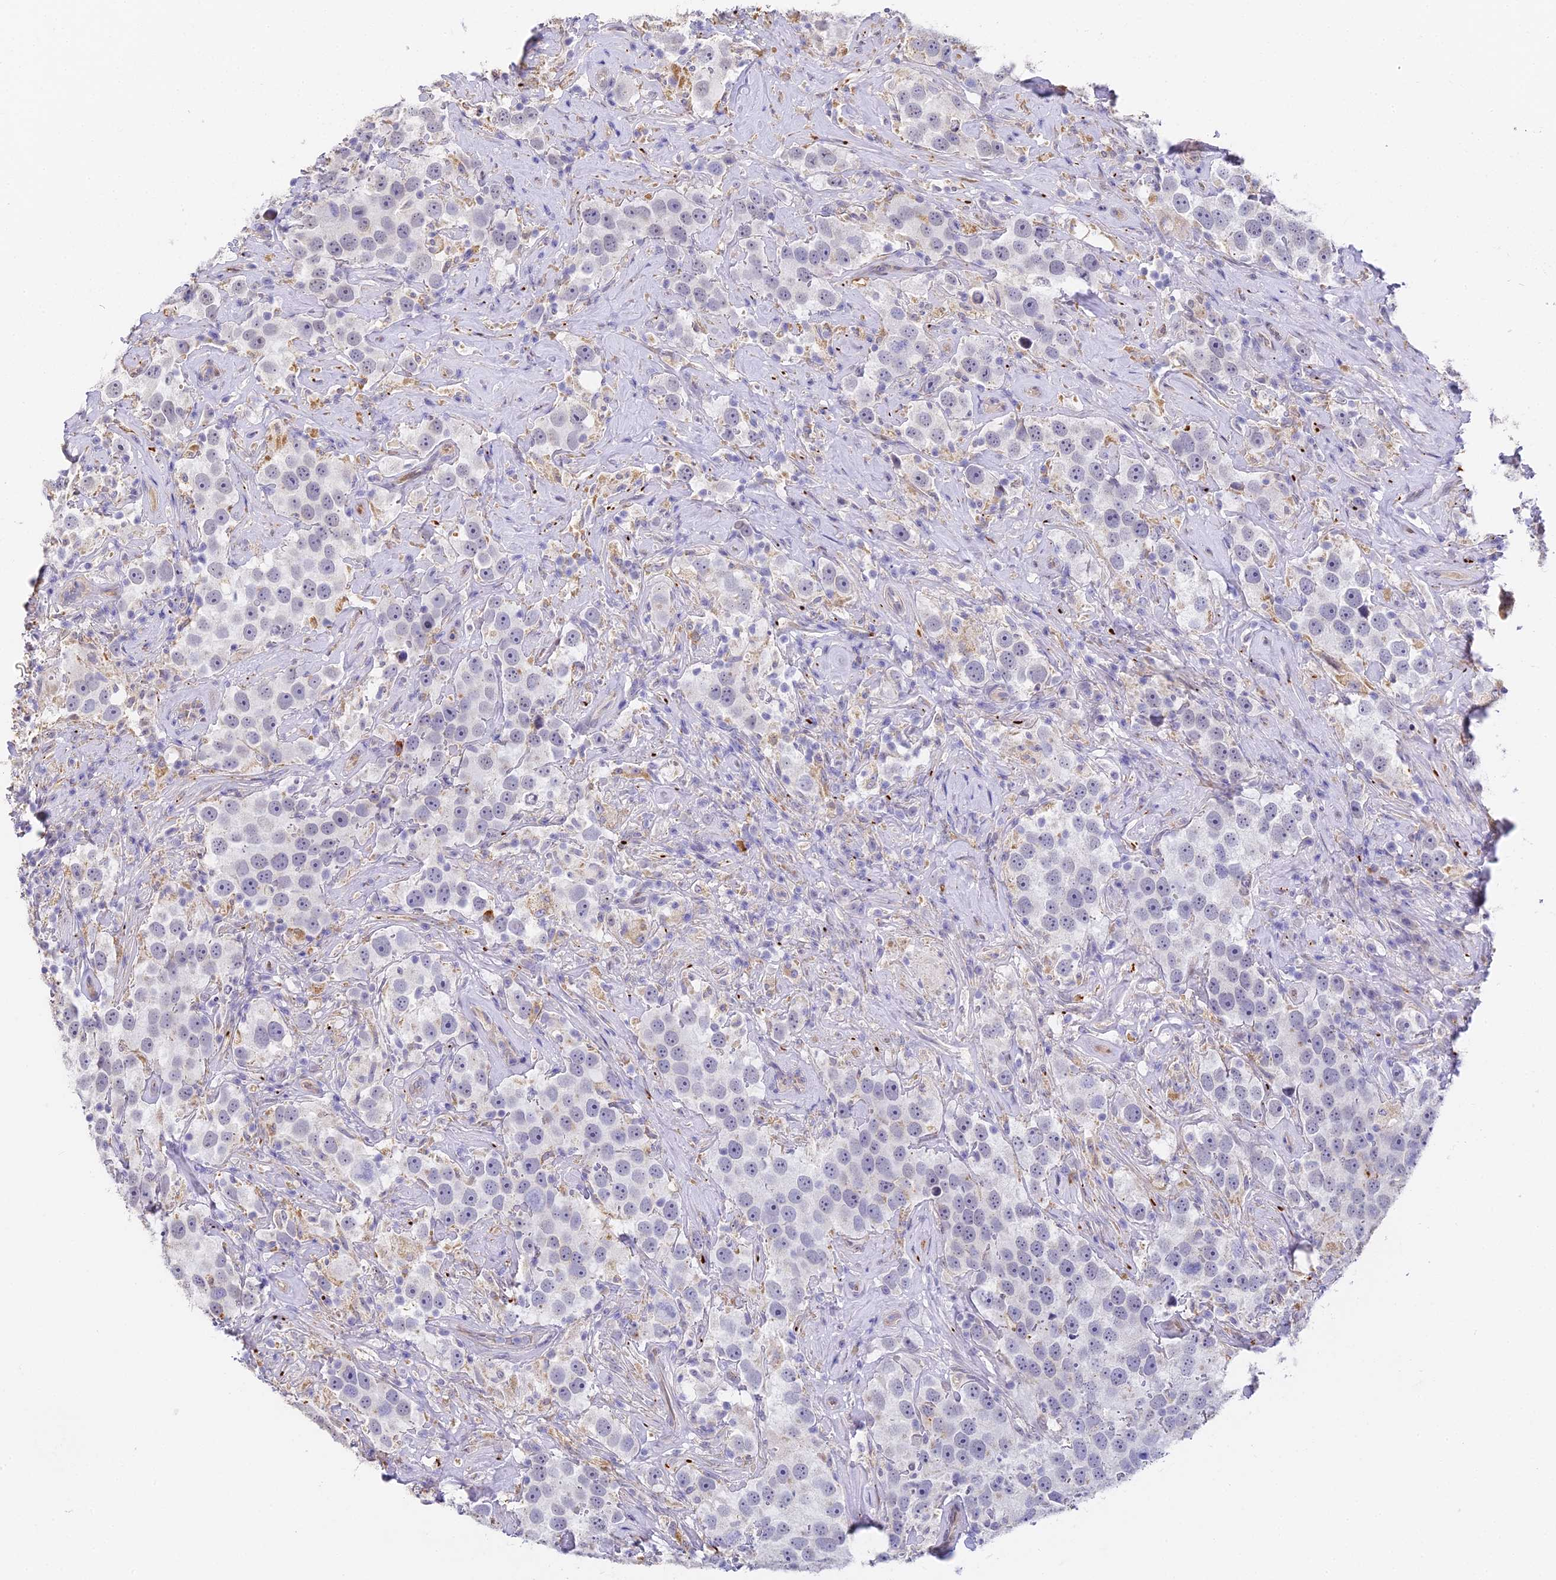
{"staining": {"intensity": "negative", "quantity": "none", "location": "none"}, "tissue": "testis cancer", "cell_type": "Tumor cells", "image_type": "cancer", "snomed": [{"axis": "morphology", "description": "Seminoma, NOS"}, {"axis": "topography", "description": "Testis"}], "caption": "A micrograph of seminoma (testis) stained for a protein shows no brown staining in tumor cells.", "gene": "GJA1", "patient": {"sex": "male", "age": 49}}